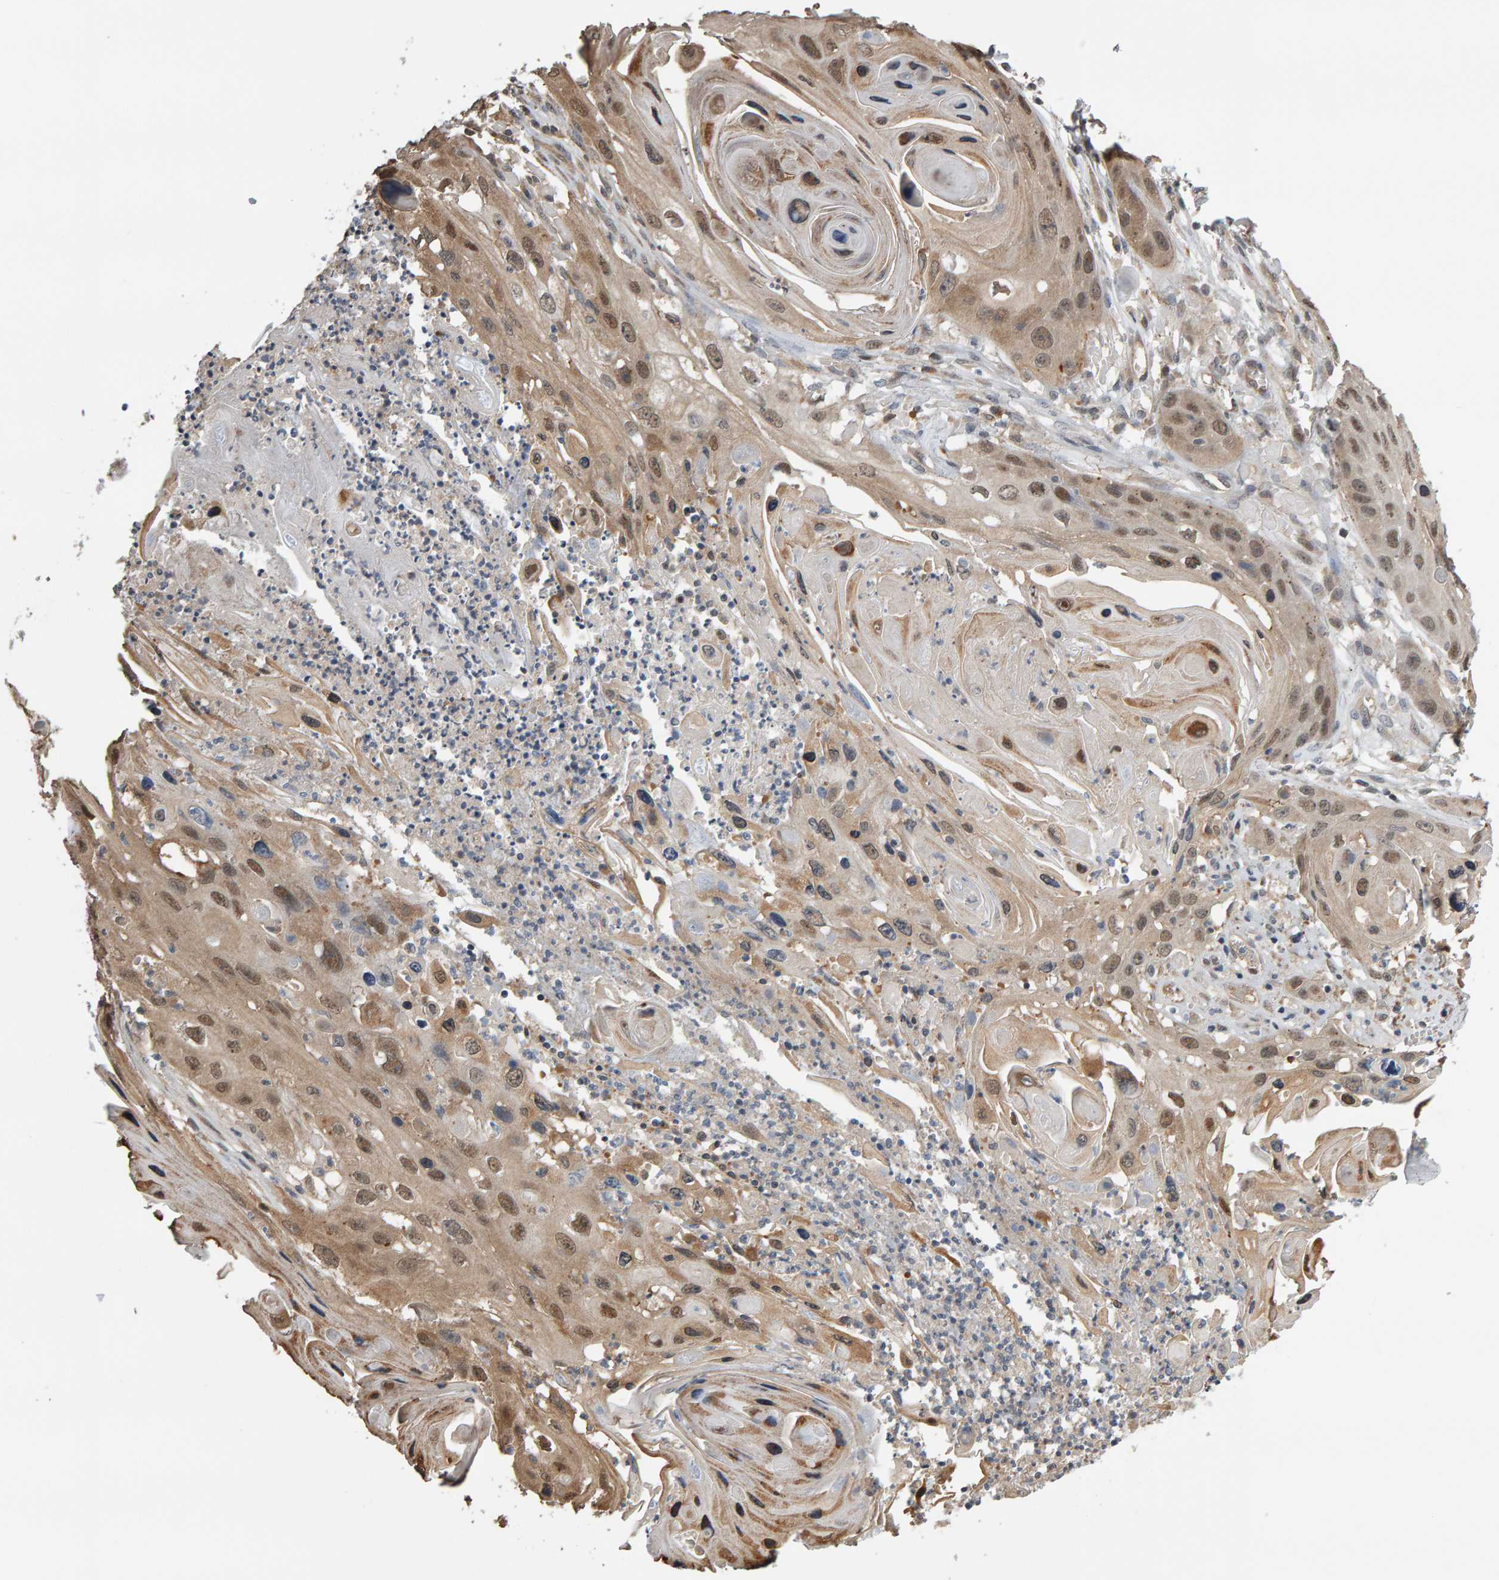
{"staining": {"intensity": "moderate", "quantity": "25%-75%", "location": "cytoplasmic/membranous,nuclear"}, "tissue": "skin cancer", "cell_type": "Tumor cells", "image_type": "cancer", "snomed": [{"axis": "morphology", "description": "Squamous cell carcinoma, NOS"}, {"axis": "topography", "description": "Skin"}], "caption": "IHC of skin squamous cell carcinoma reveals medium levels of moderate cytoplasmic/membranous and nuclear expression in approximately 25%-75% of tumor cells. The protein is stained brown, and the nuclei are stained in blue (DAB IHC with brightfield microscopy, high magnification).", "gene": "COASY", "patient": {"sex": "male", "age": 55}}